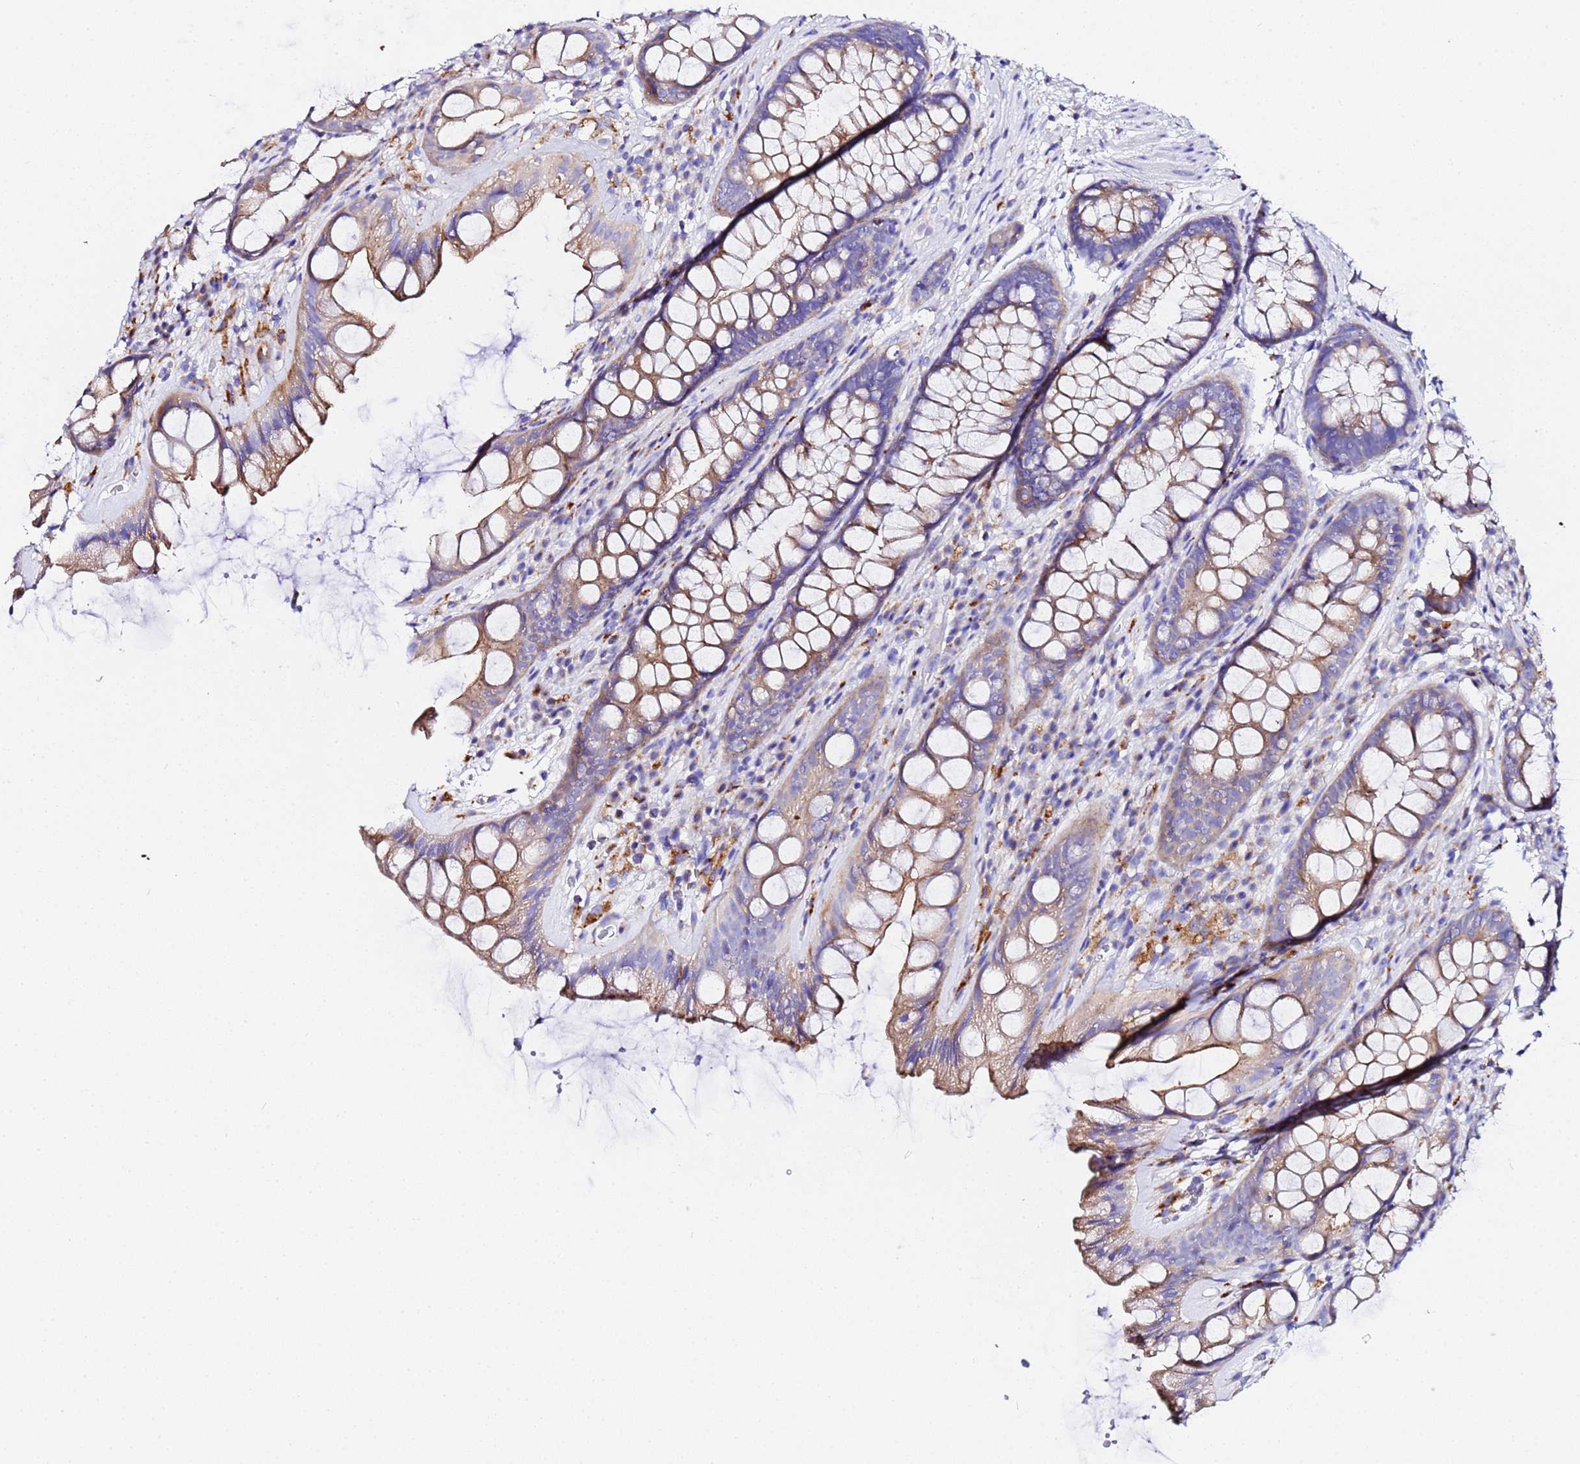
{"staining": {"intensity": "moderate", "quantity": ">75%", "location": "cytoplasmic/membranous"}, "tissue": "rectum", "cell_type": "Glandular cells", "image_type": "normal", "snomed": [{"axis": "morphology", "description": "Normal tissue, NOS"}, {"axis": "topography", "description": "Rectum"}], "caption": "High-power microscopy captured an immunohistochemistry histopathology image of unremarkable rectum, revealing moderate cytoplasmic/membranous expression in approximately >75% of glandular cells.", "gene": "VTI1B", "patient": {"sex": "male", "age": 74}}